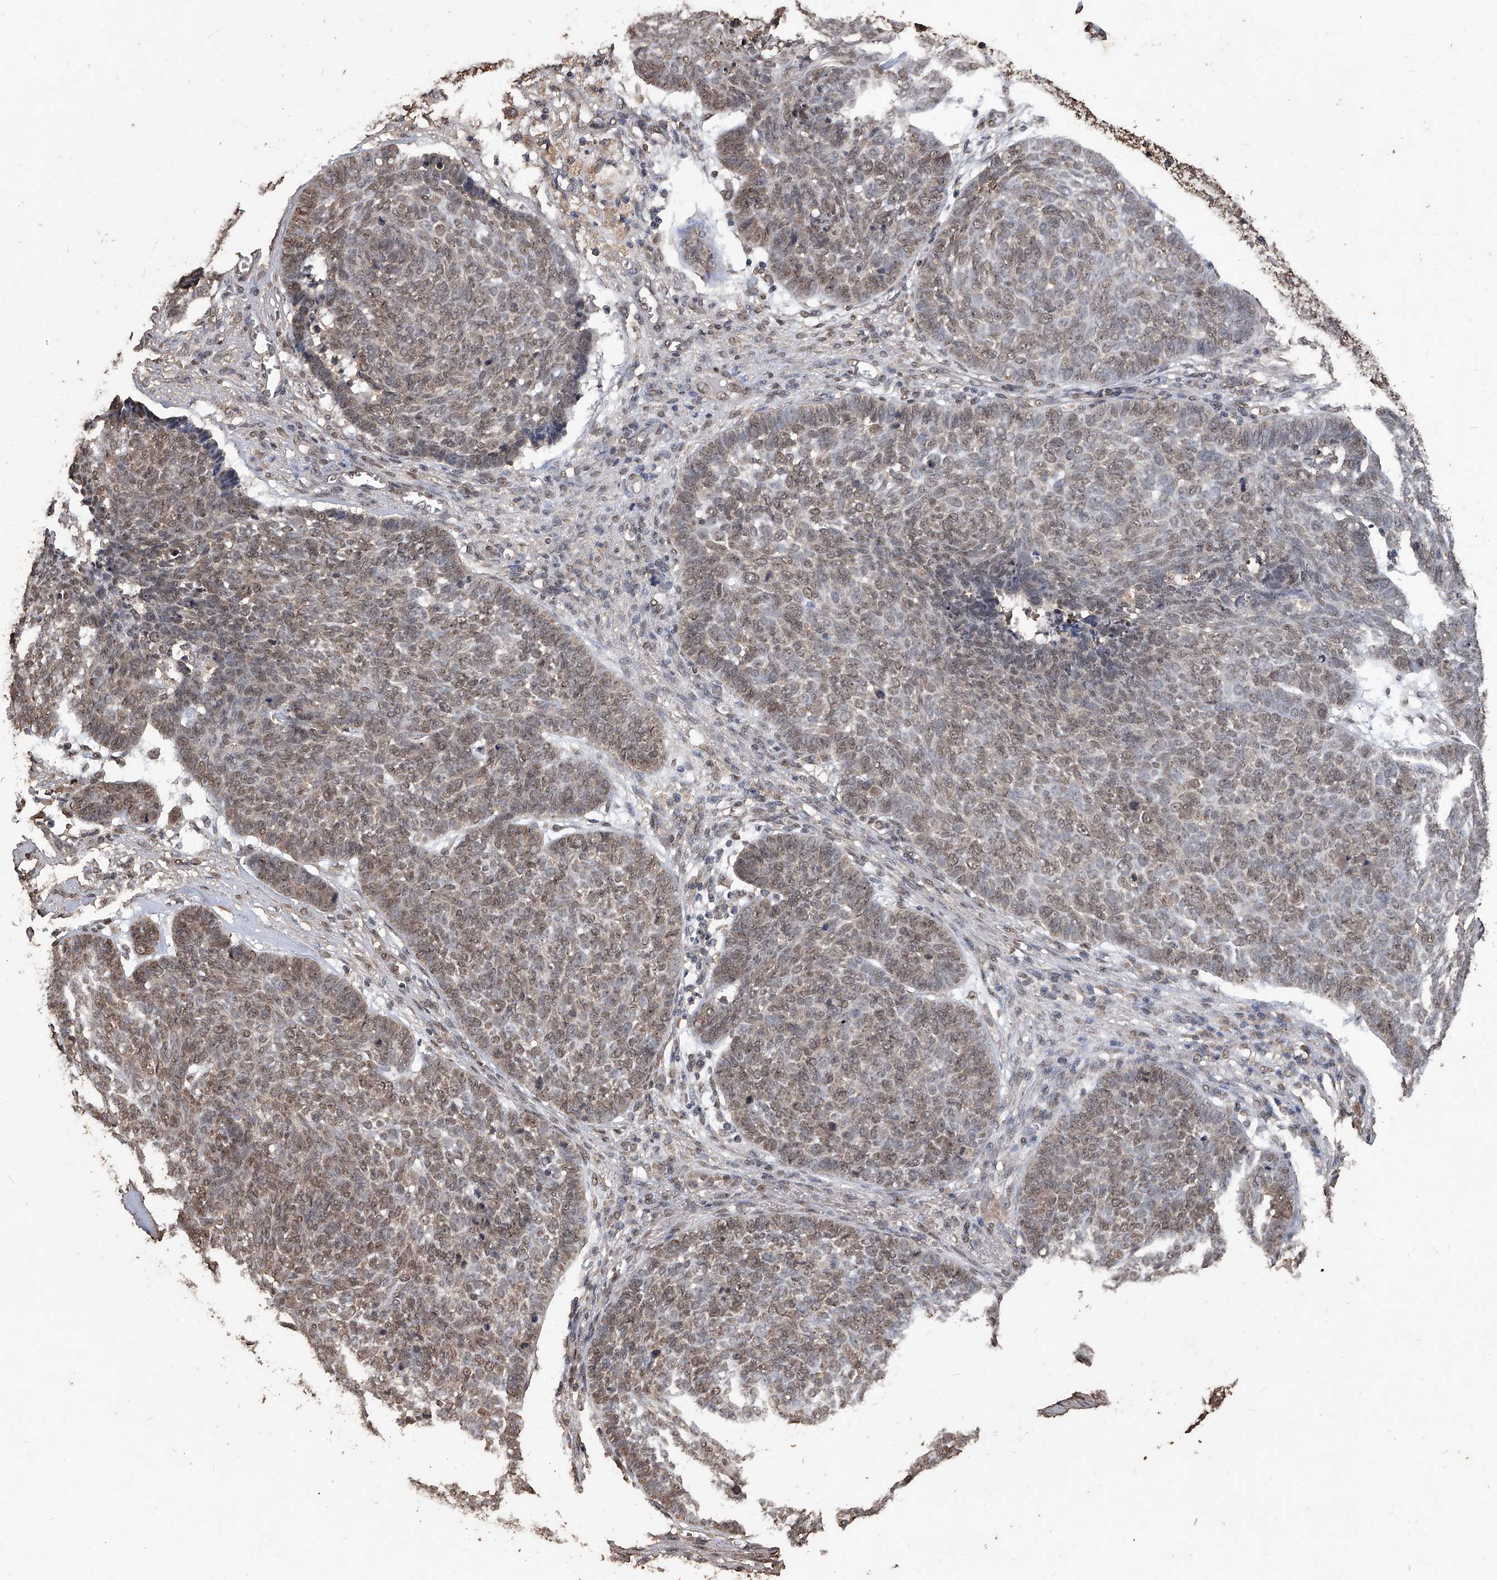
{"staining": {"intensity": "weak", "quantity": "25%-75%", "location": "cytoplasmic/membranous,nuclear"}, "tissue": "skin cancer", "cell_type": "Tumor cells", "image_type": "cancer", "snomed": [{"axis": "morphology", "description": "Basal cell carcinoma"}, {"axis": "topography", "description": "Skin"}], "caption": "Human basal cell carcinoma (skin) stained with a brown dye shows weak cytoplasmic/membranous and nuclear positive expression in about 25%-75% of tumor cells.", "gene": "FBXL4", "patient": {"sex": "male", "age": 84}}